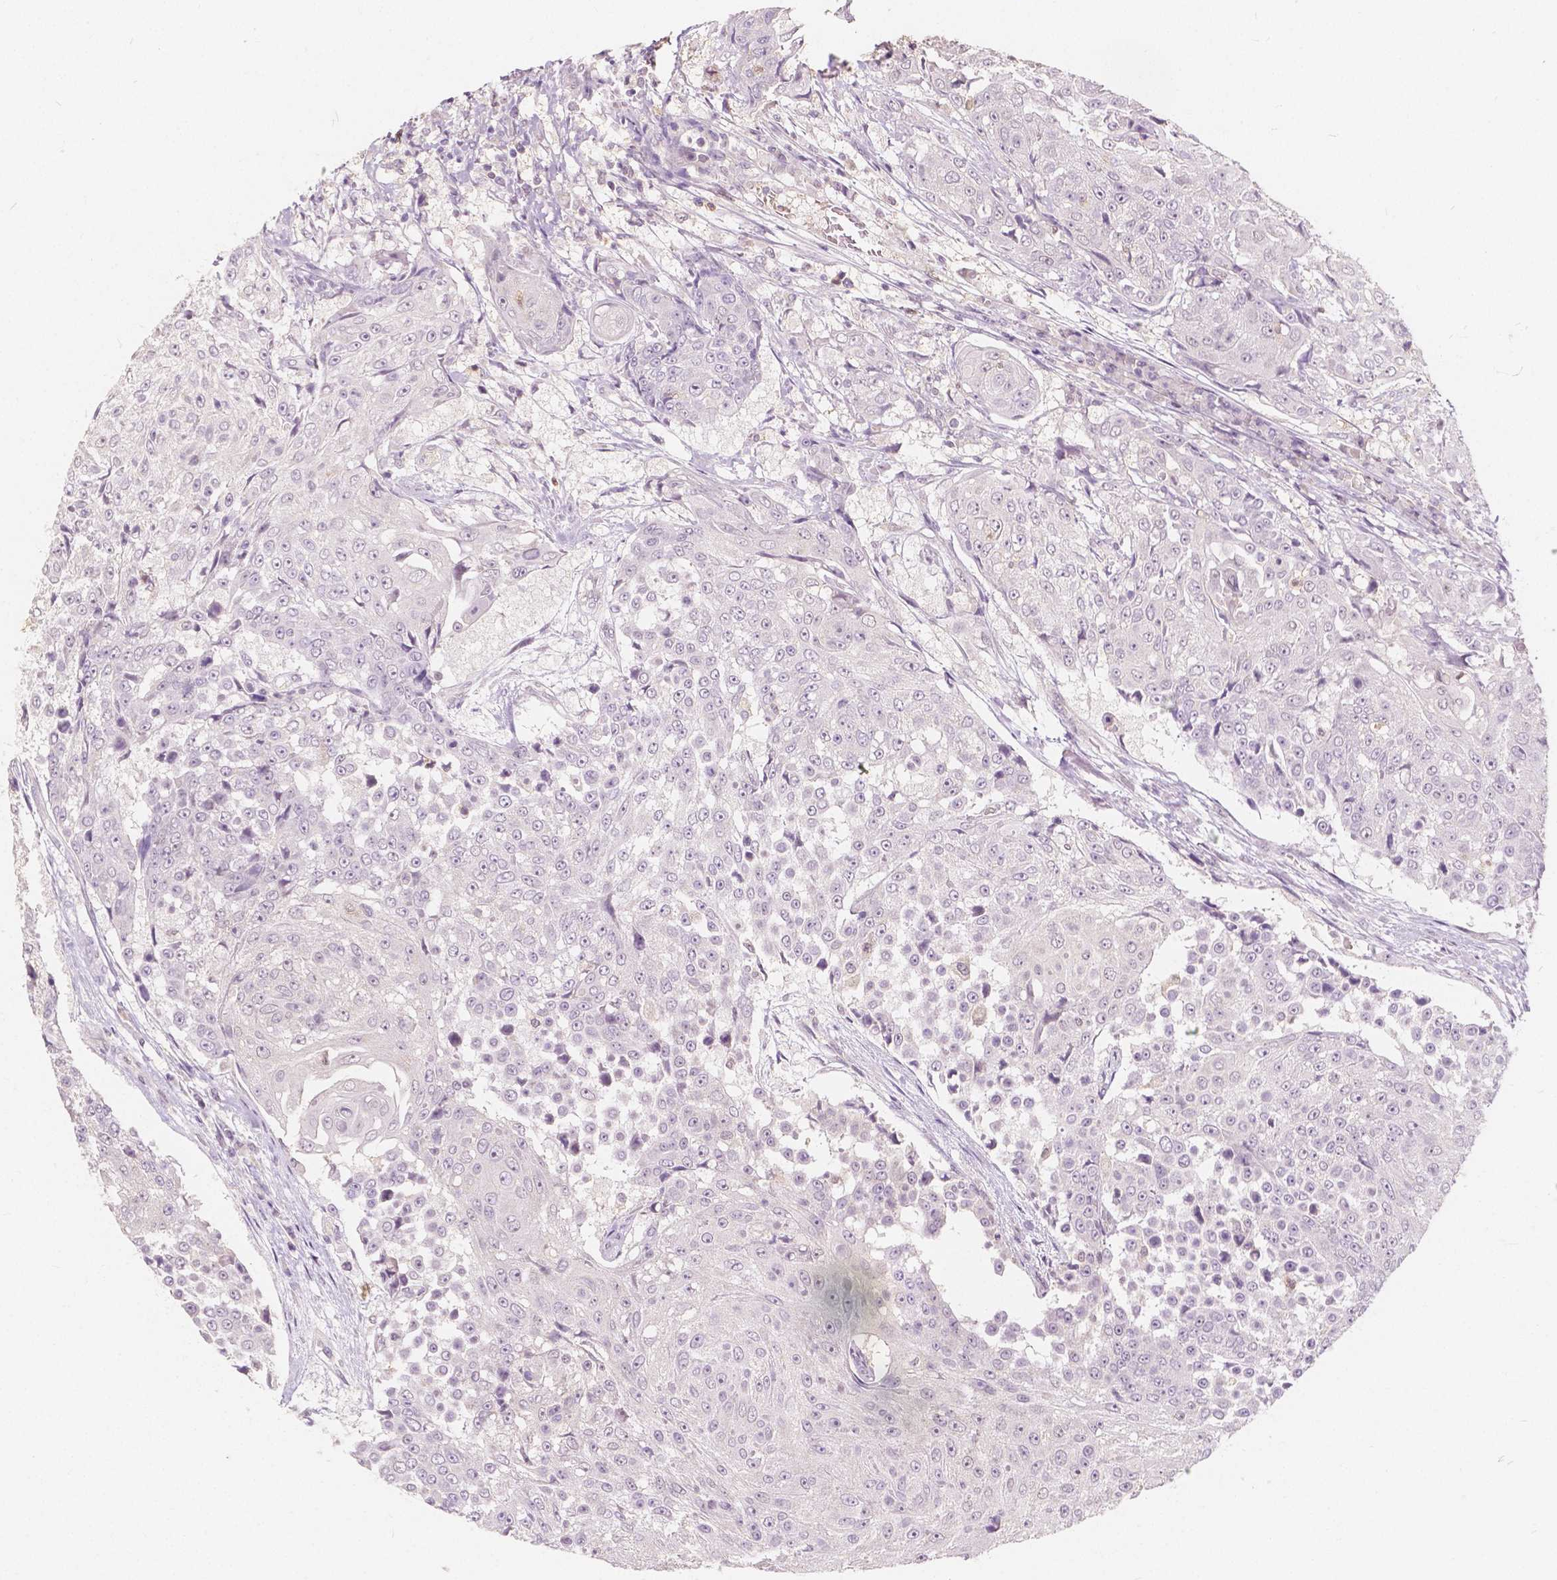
{"staining": {"intensity": "negative", "quantity": "none", "location": "none"}, "tissue": "urothelial cancer", "cell_type": "Tumor cells", "image_type": "cancer", "snomed": [{"axis": "morphology", "description": "Urothelial carcinoma, High grade"}, {"axis": "topography", "description": "Urinary bladder"}], "caption": "DAB (3,3'-diaminobenzidine) immunohistochemical staining of human high-grade urothelial carcinoma displays no significant positivity in tumor cells.", "gene": "NAPRT", "patient": {"sex": "female", "age": 63}}